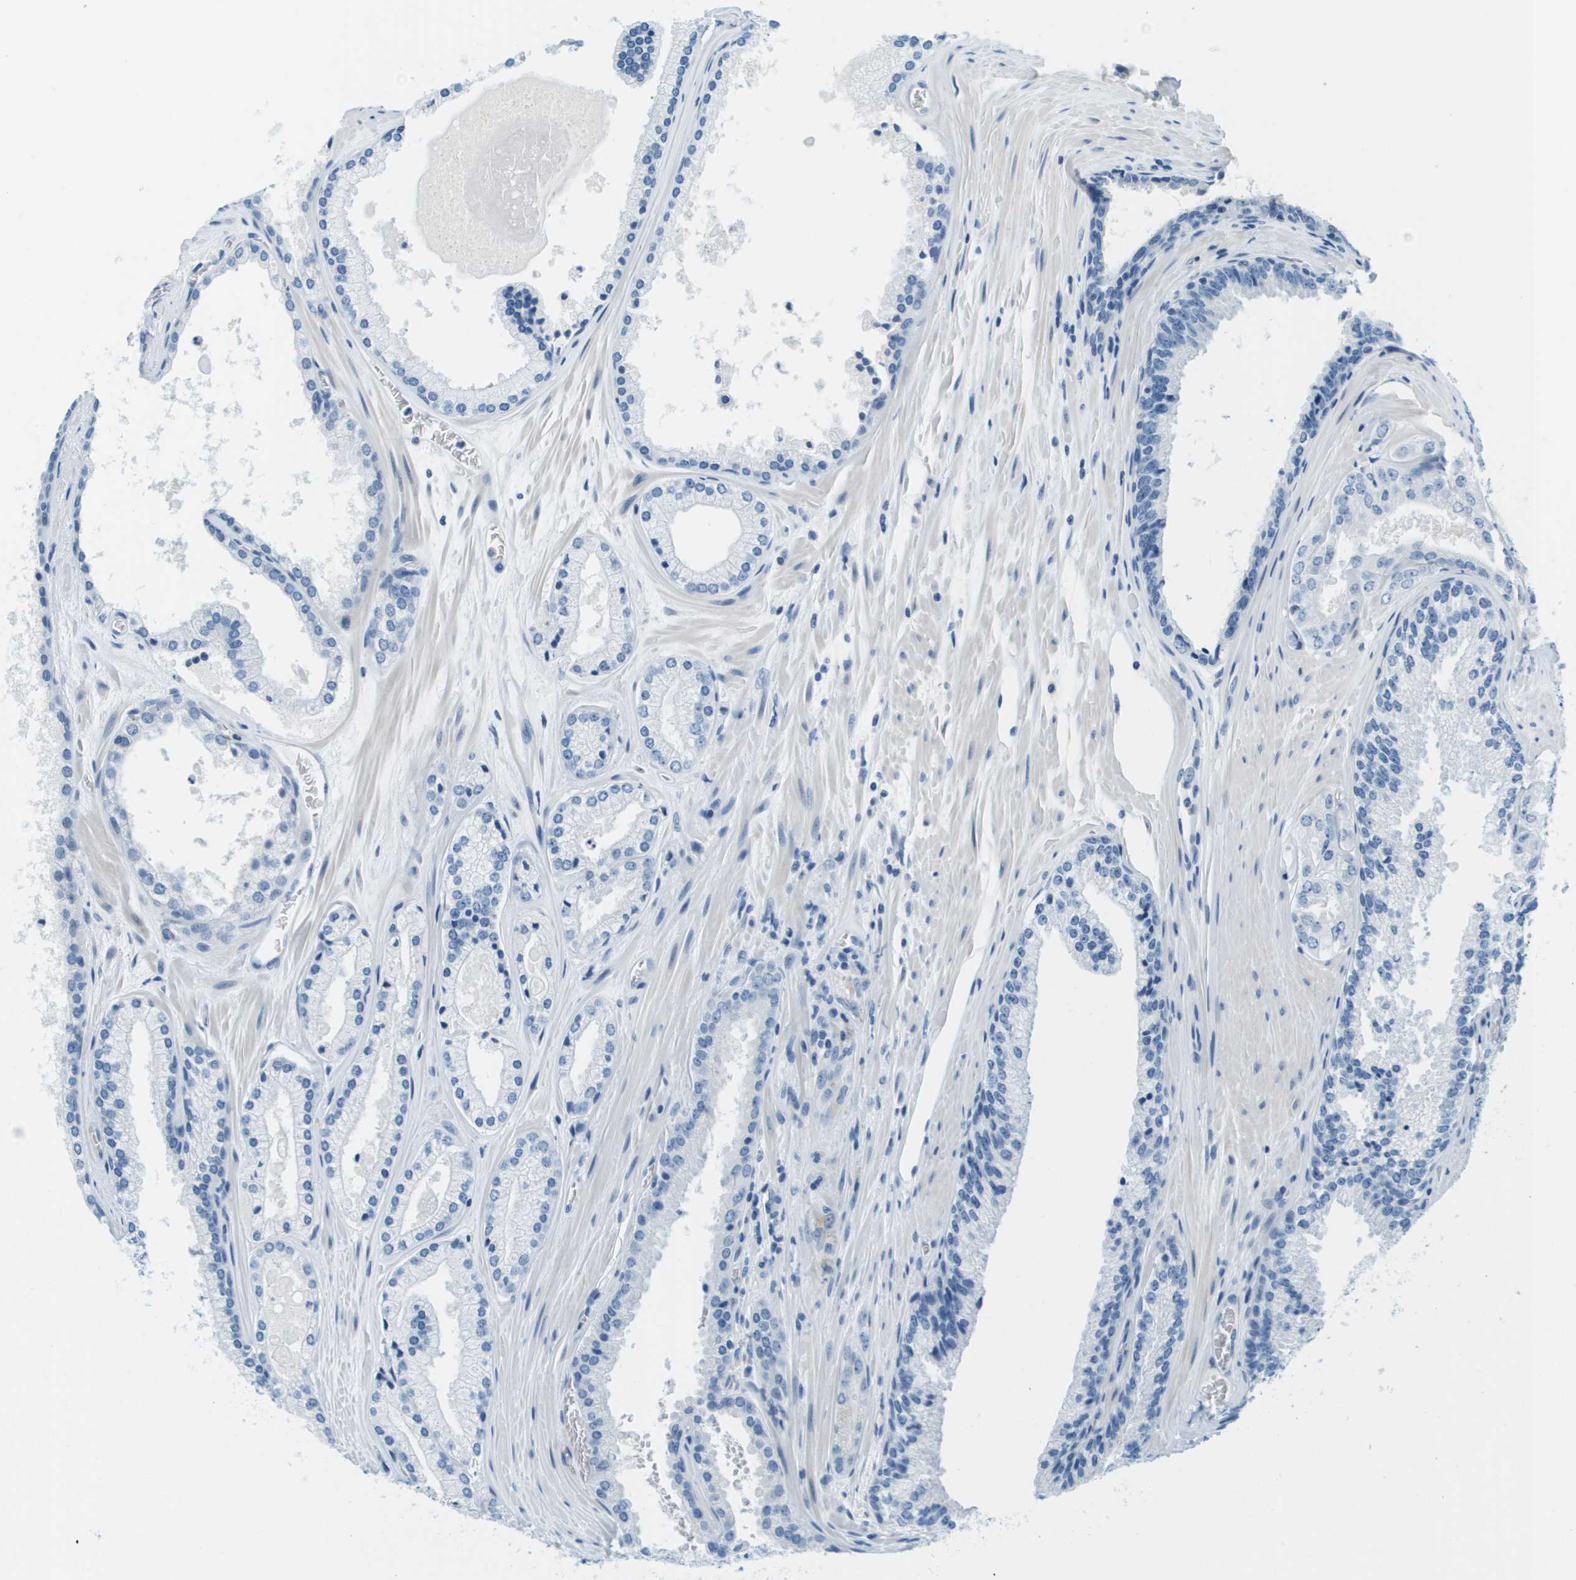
{"staining": {"intensity": "negative", "quantity": "none", "location": "none"}, "tissue": "prostate cancer", "cell_type": "Tumor cells", "image_type": "cancer", "snomed": [{"axis": "morphology", "description": "Adenocarcinoma, High grade"}, {"axis": "topography", "description": "Prostate"}], "caption": "This is a photomicrograph of IHC staining of prostate adenocarcinoma (high-grade), which shows no staining in tumor cells. (DAB (3,3'-diaminobenzidine) immunohistochemistry with hematoxylin counter stain).", "gene": "CDHR2", "patient": {"sex": "male", "age": 65}}